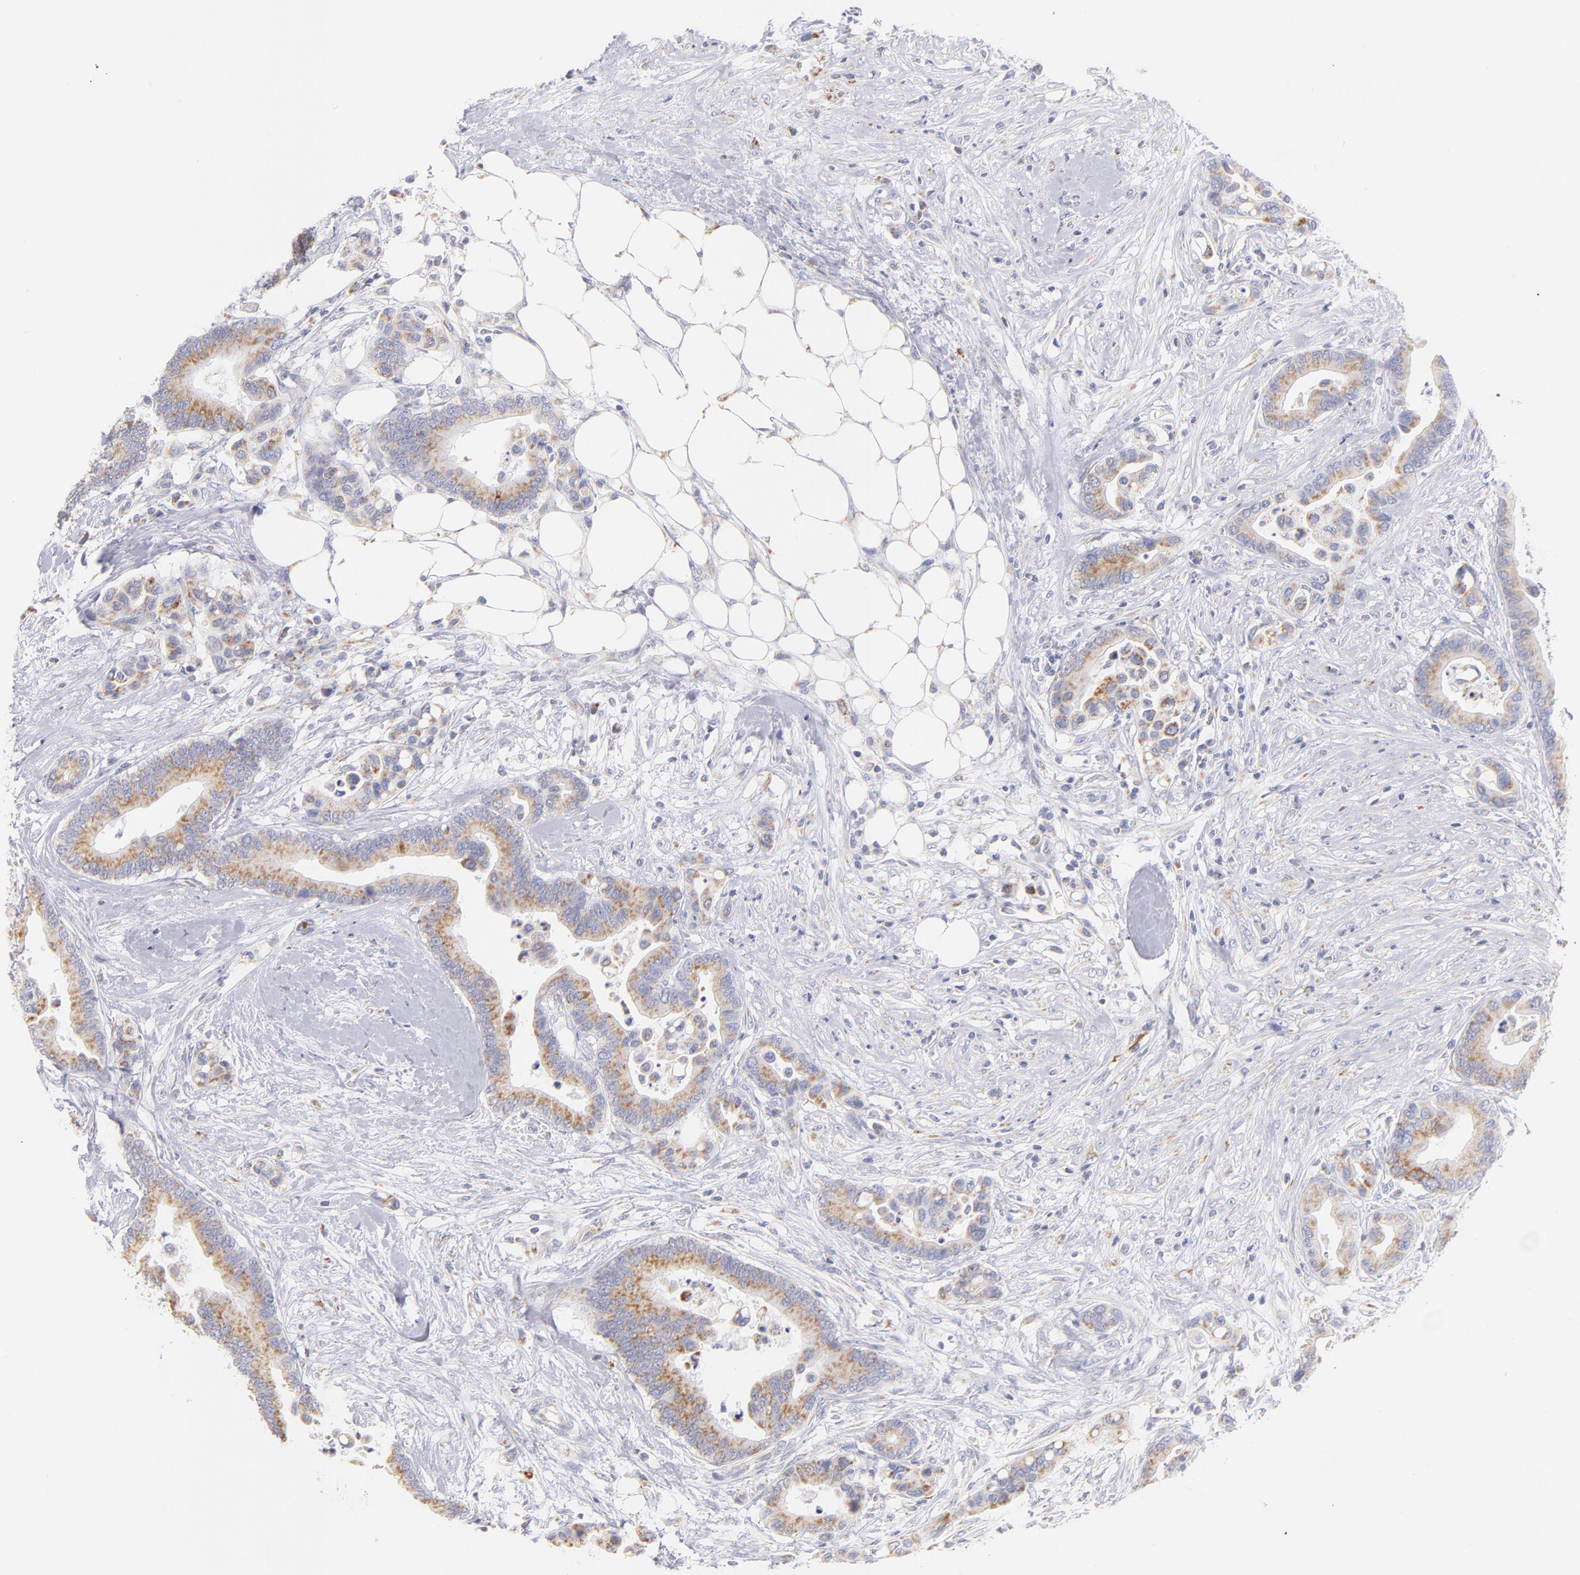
{"staining": {"intensity": "moderate", "quantity": ">75%", "location": "cytoplasmic/membranous"}, "tissue": "colorectal cancer", "cell_type": "Tumor cells", "image_type": "cancer", "snomed": [{"axis": "morphology", "description": "Adenocarcinoma, NOS"}, {"axis": "topography", "description": "Colon"}], "caption": "There is medium levels of moderate cytoplasmic/membranous positivity in tumor cells of adenocarcinoma (colorectal), as demonstrated by immunohistochemical staining (brown color).", "gene": "AIFM1", "patient": {"sex": "male", "age": 82}}